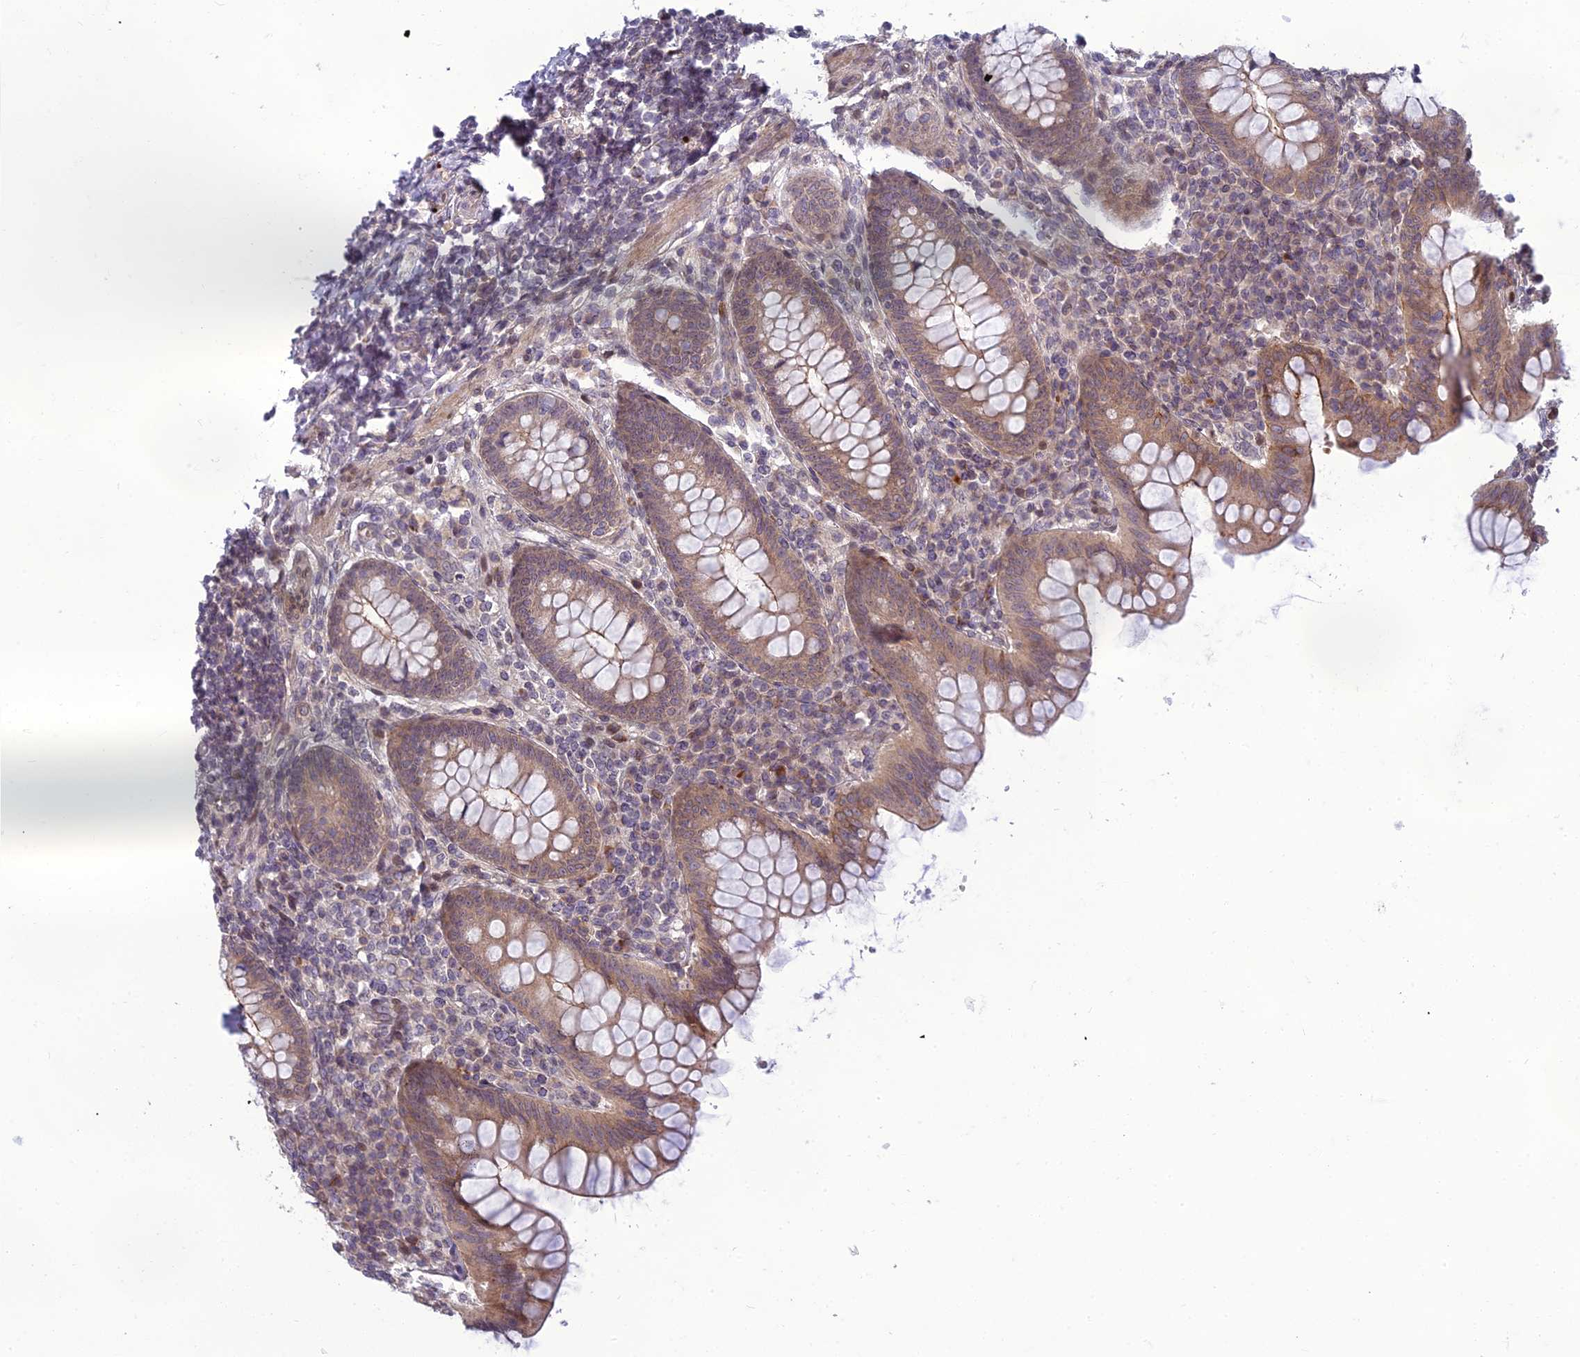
{"staining": {"intensity": "moderate", "quantity": ">75%", "location": "cytoplasmic/membranous"}, "tissue": "appendix", "cell_type": "Glandular cells", "image_type": "normal", "snomed": [{"axis": "morphology", "description": "Normal tissue, NOS"}, {"axis": "topography", "description": "Appendix"}], "caption": "Appendix stained for a protein (brown) displays moderate cytoplasmic/membranous positive positivity in approximately >75% of glandular cells.", "gene": "DTX2", "patient": {"sex": "female", "age": 33}}